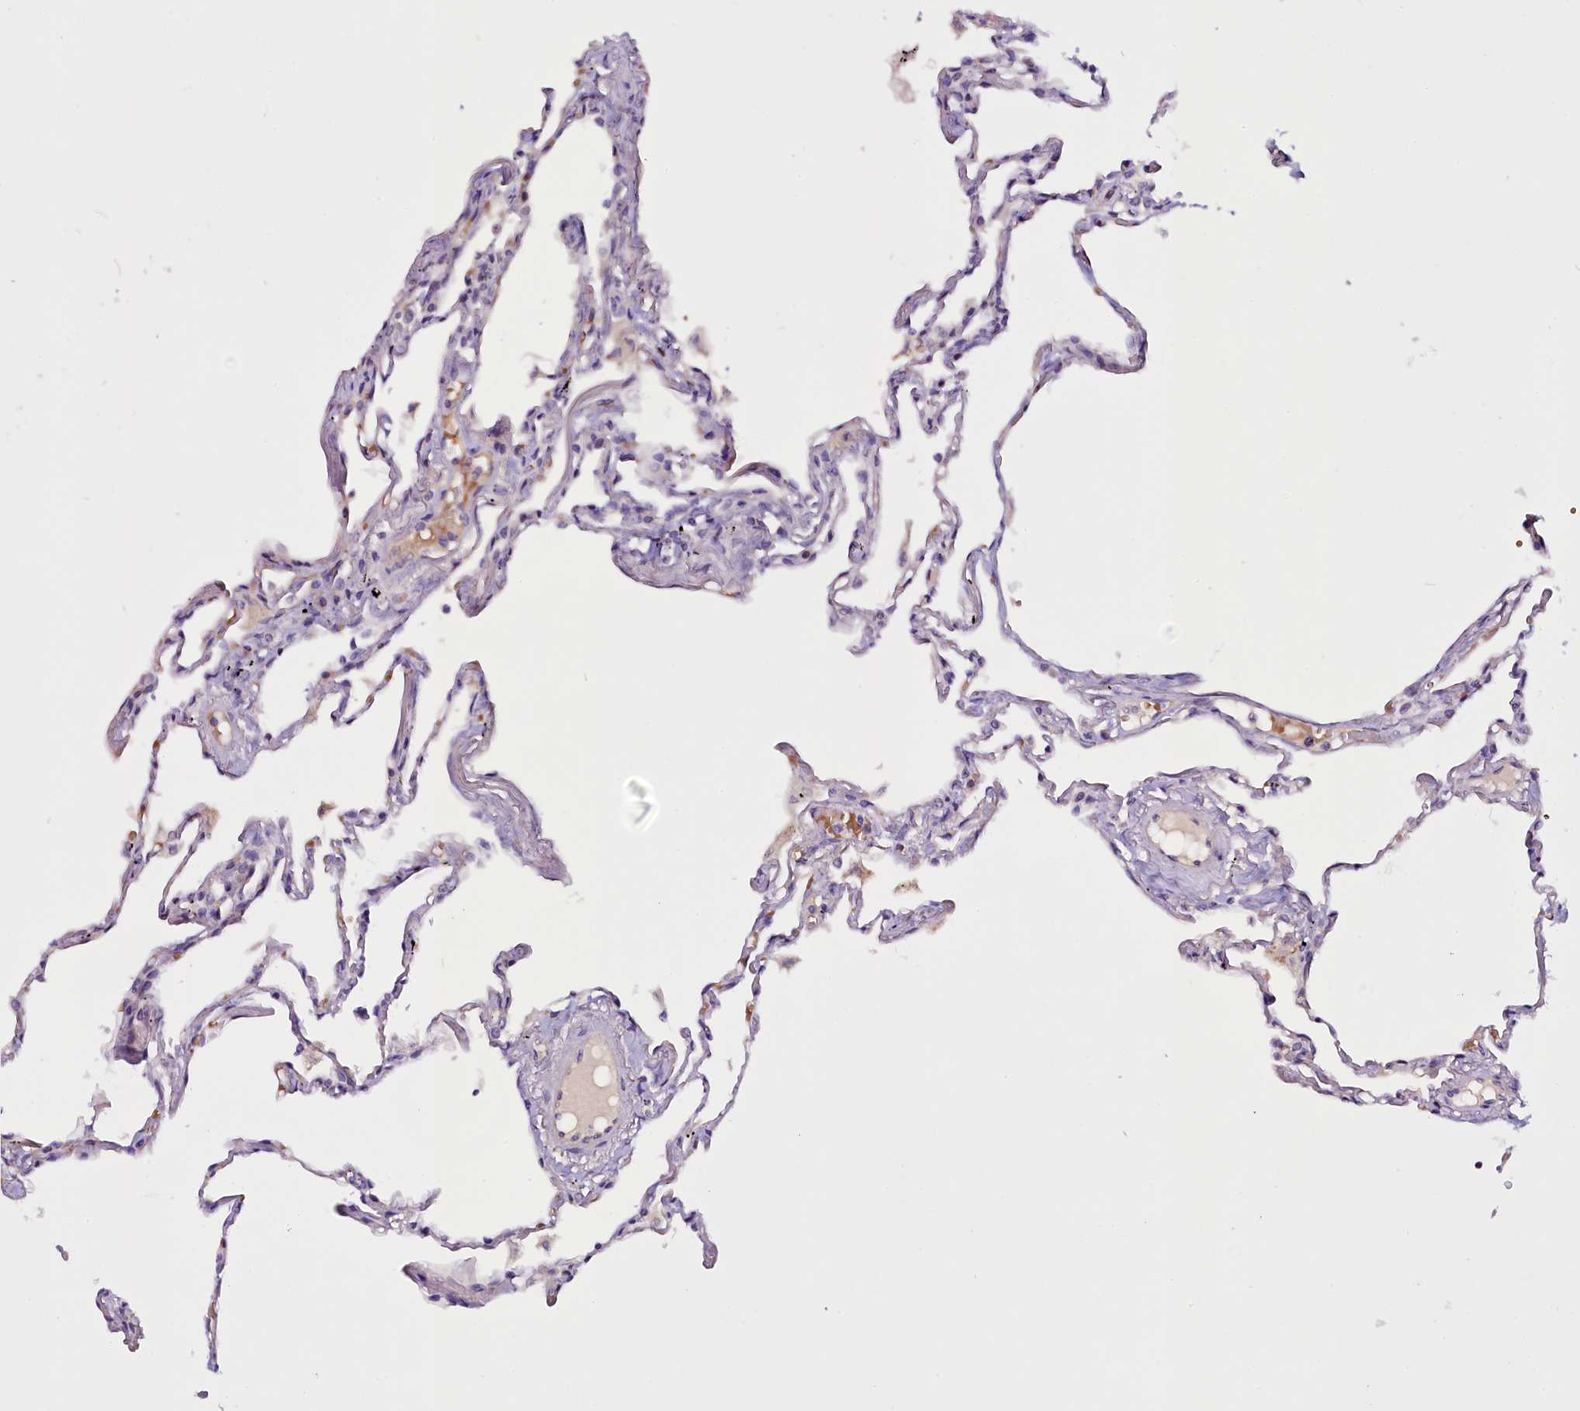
{"staining": {"intensity": "weak", "quantity": "<25%", "location": "cytoplasmic/membranous"}, "tissue": "lung", "cell_type": "Alveolar cells", "image_type": "normal", "snomed": [{"axis": "morphology", "description": "Normal tissue, NOS"}, {"axis": "topography", "description": "Lung"}], "caption": "The image demonstrates no staining of alveolar cells in benign lung. Nuclei are stained in blue.", "gene": "C9orf40", "patient": {"sex": "female", "age": 67}}